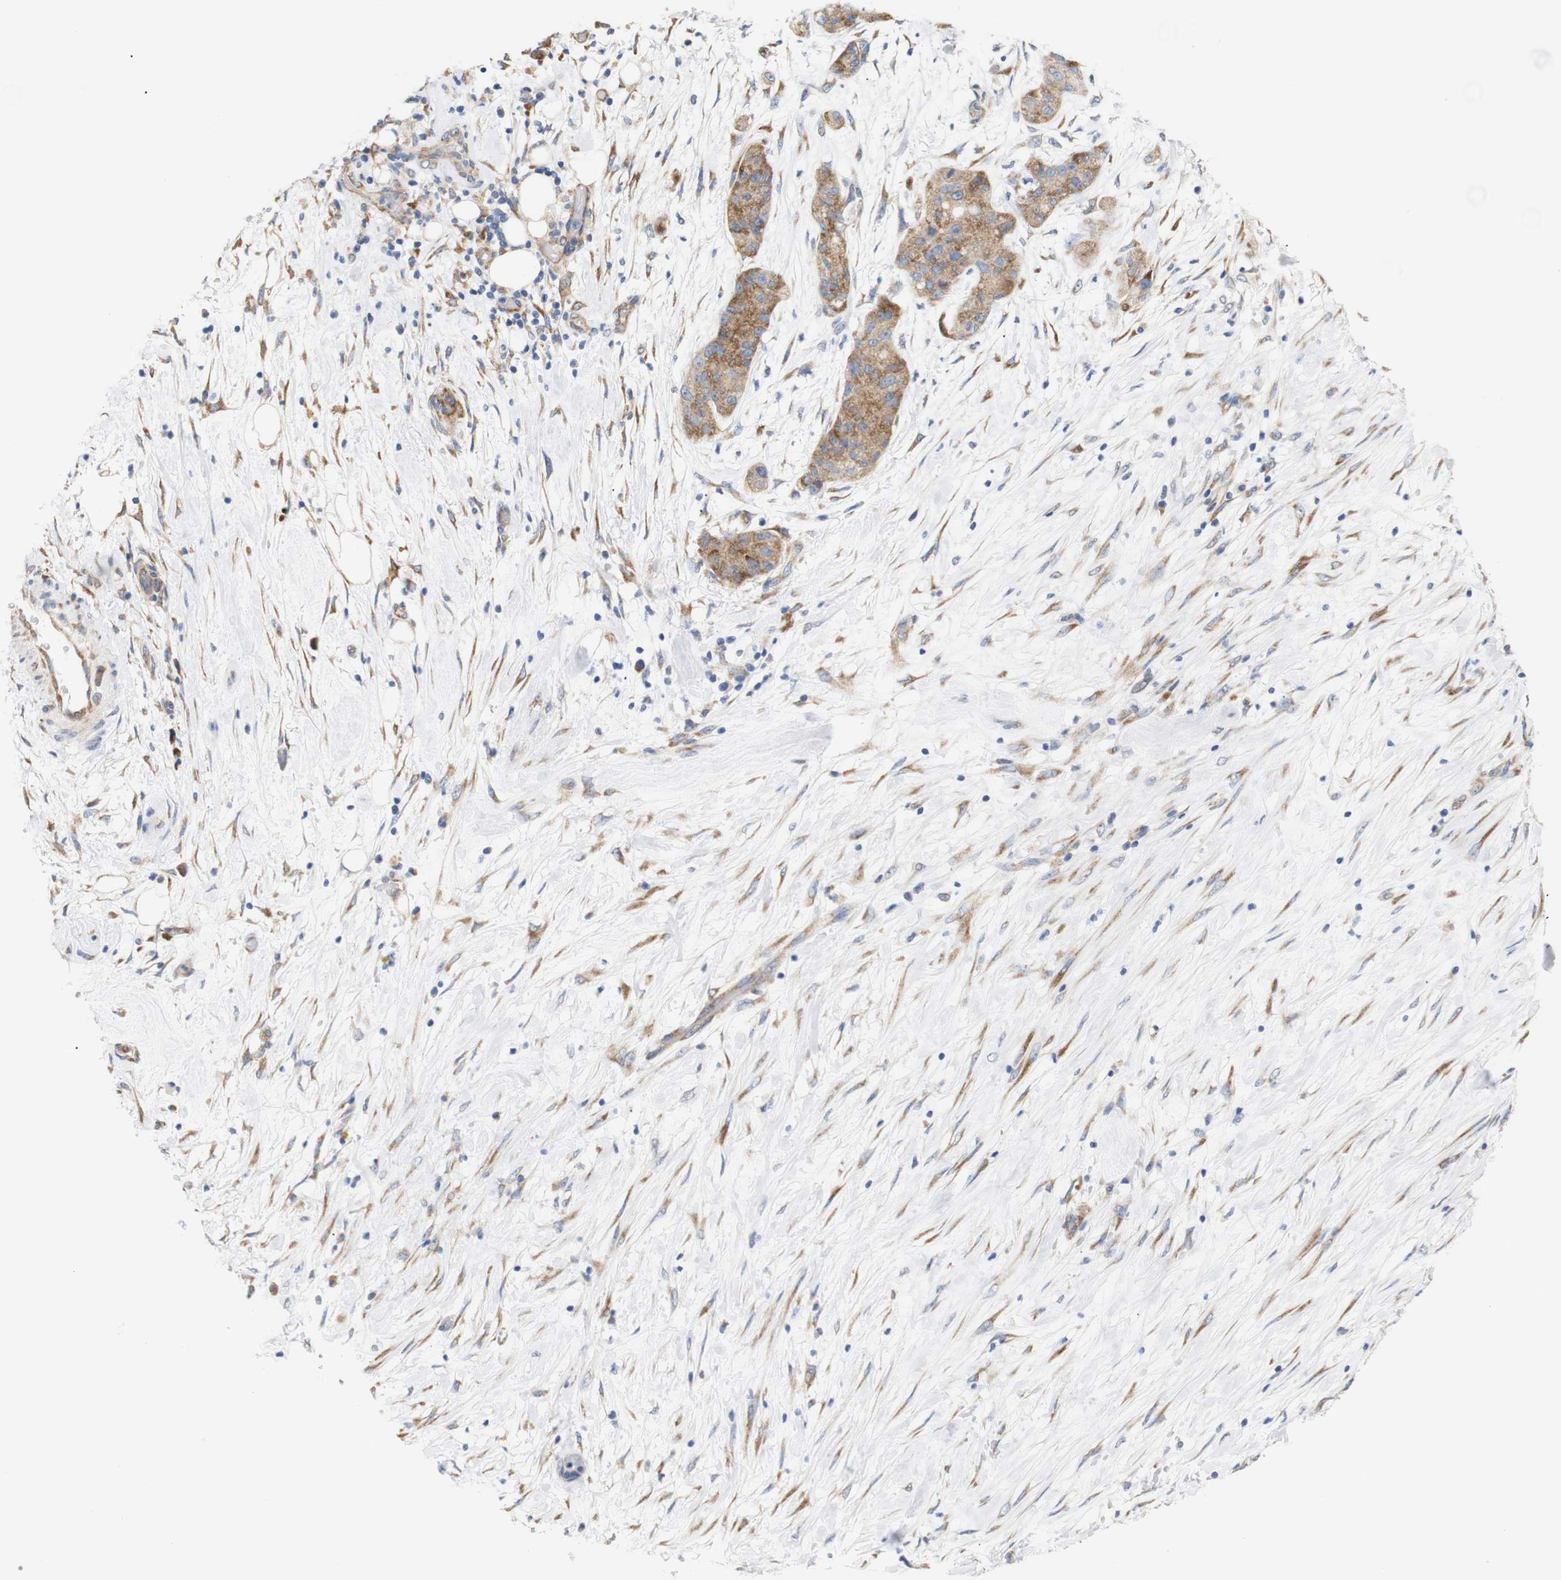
{"staining": {"intensity": "moderate", "quantity": ">75%", "location": "cytoplasmic/membranous"}, "tissue": "pancreatic cancer", "cell_type": "Tumor cells", "image_type": "cancer", "snomed": [{"axis": "morphology", "description": "Adenocarcinoma, NOS"}, {"axis": "topography", "description": "Pancreas"}], "caption": "The image demonstrates a brown stain indicating the presence of a protein in the cytoplasmic/membranous of tumor cells in adenocarcinoma (pancreatic). The staining is performed using DAB (3,3'-diaminobenzidine) brown chromogen to label protein expression. The nuclei are counter-stained blue using hematoxylin.", "gene": "TRIM5", "patient": {"sex": "female", "age": 78}}